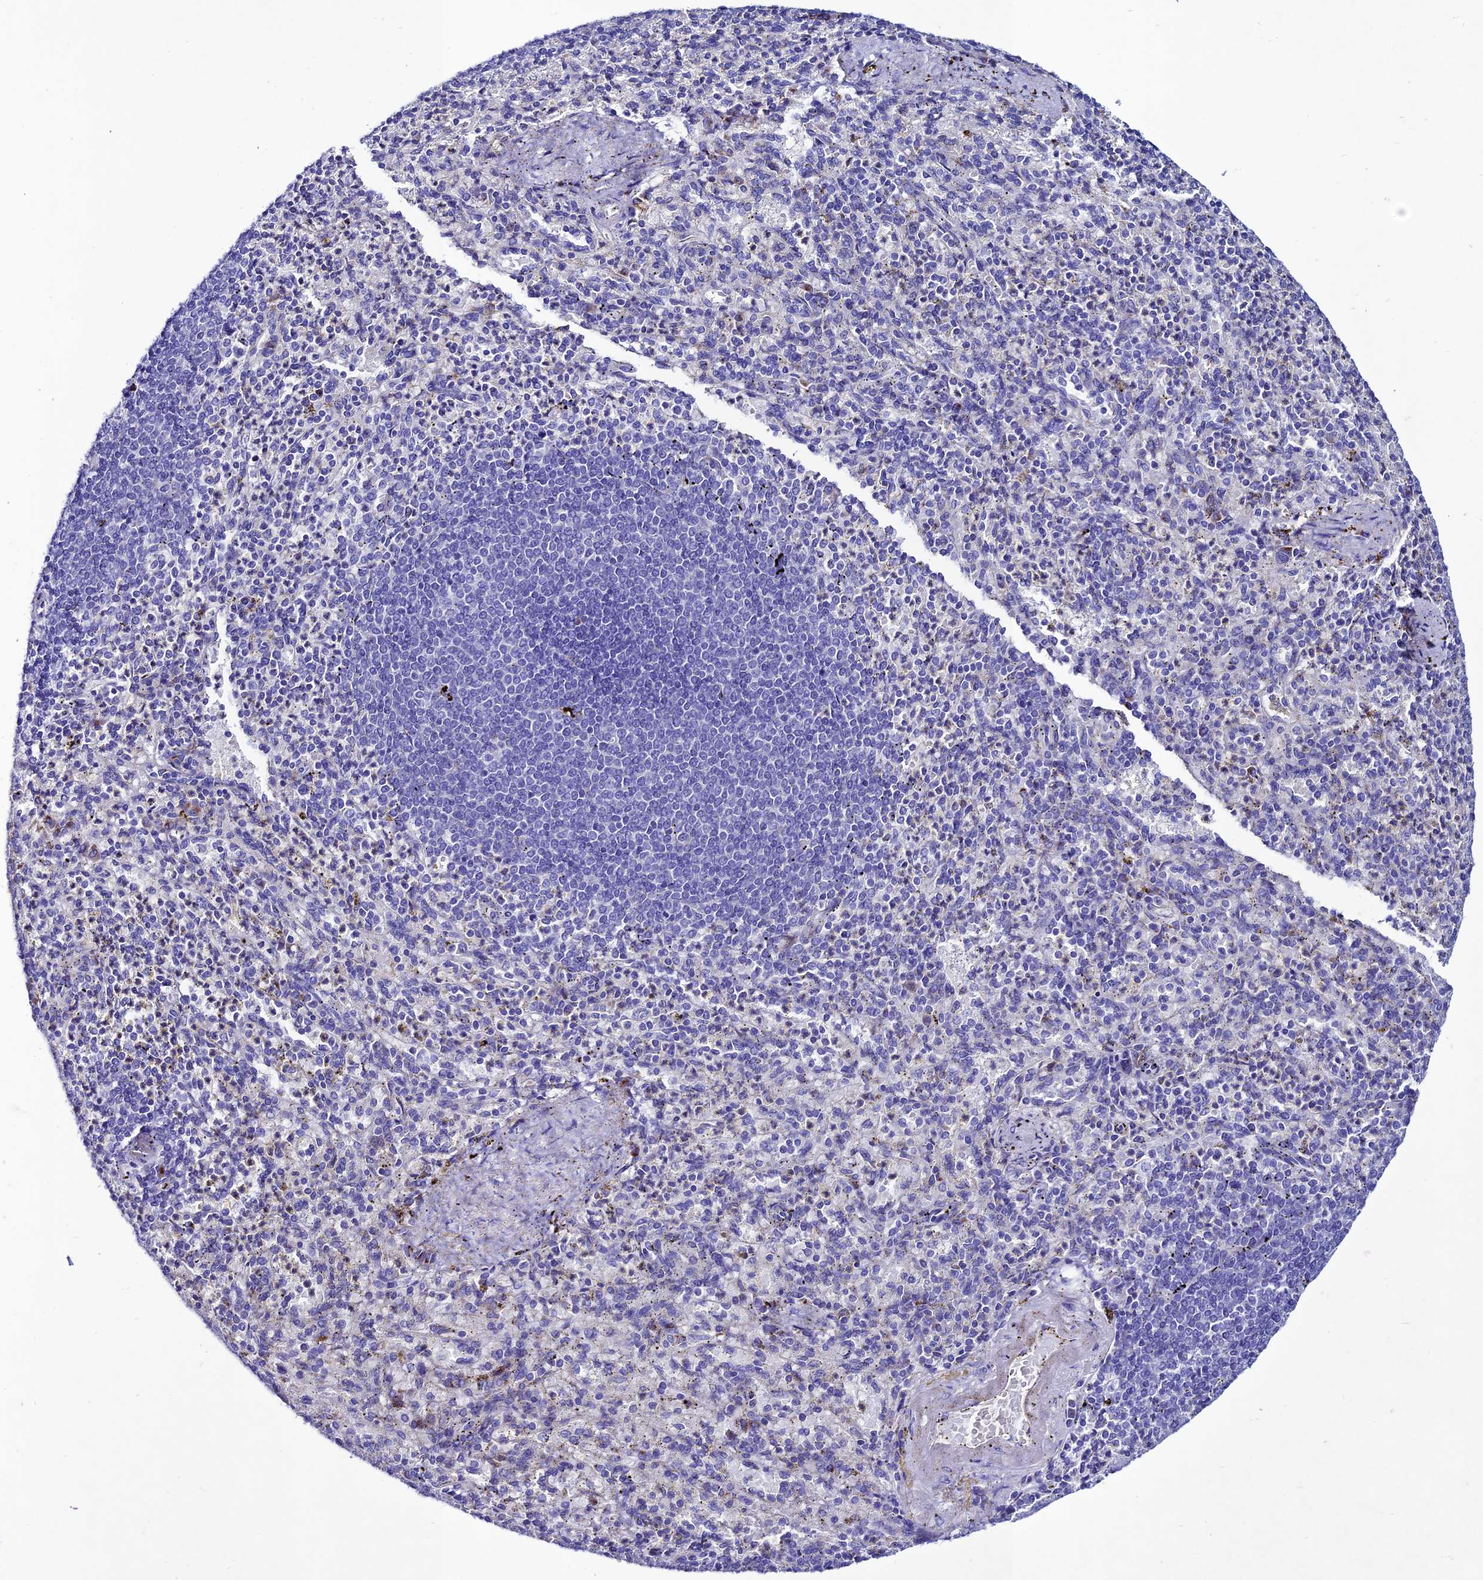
{"staining": {"intensity": "negative", "quantity": "none", "location": "none"}, "tissue": "spleen", "cell_type": "Cells in red pulp", "image_type": "normal", "snomed": [{"axis": "morphology", "description": "Normal tissue, NOS"}, {"axis": "topography", "description": "Spleen"}], "caption": "Immunohistochemistry (IHC) of unremarkable spleen exhibits no expression in cells in red pulp.", "gene": "OR51Q1", "patient": {"sex": "female", "age": 74}}